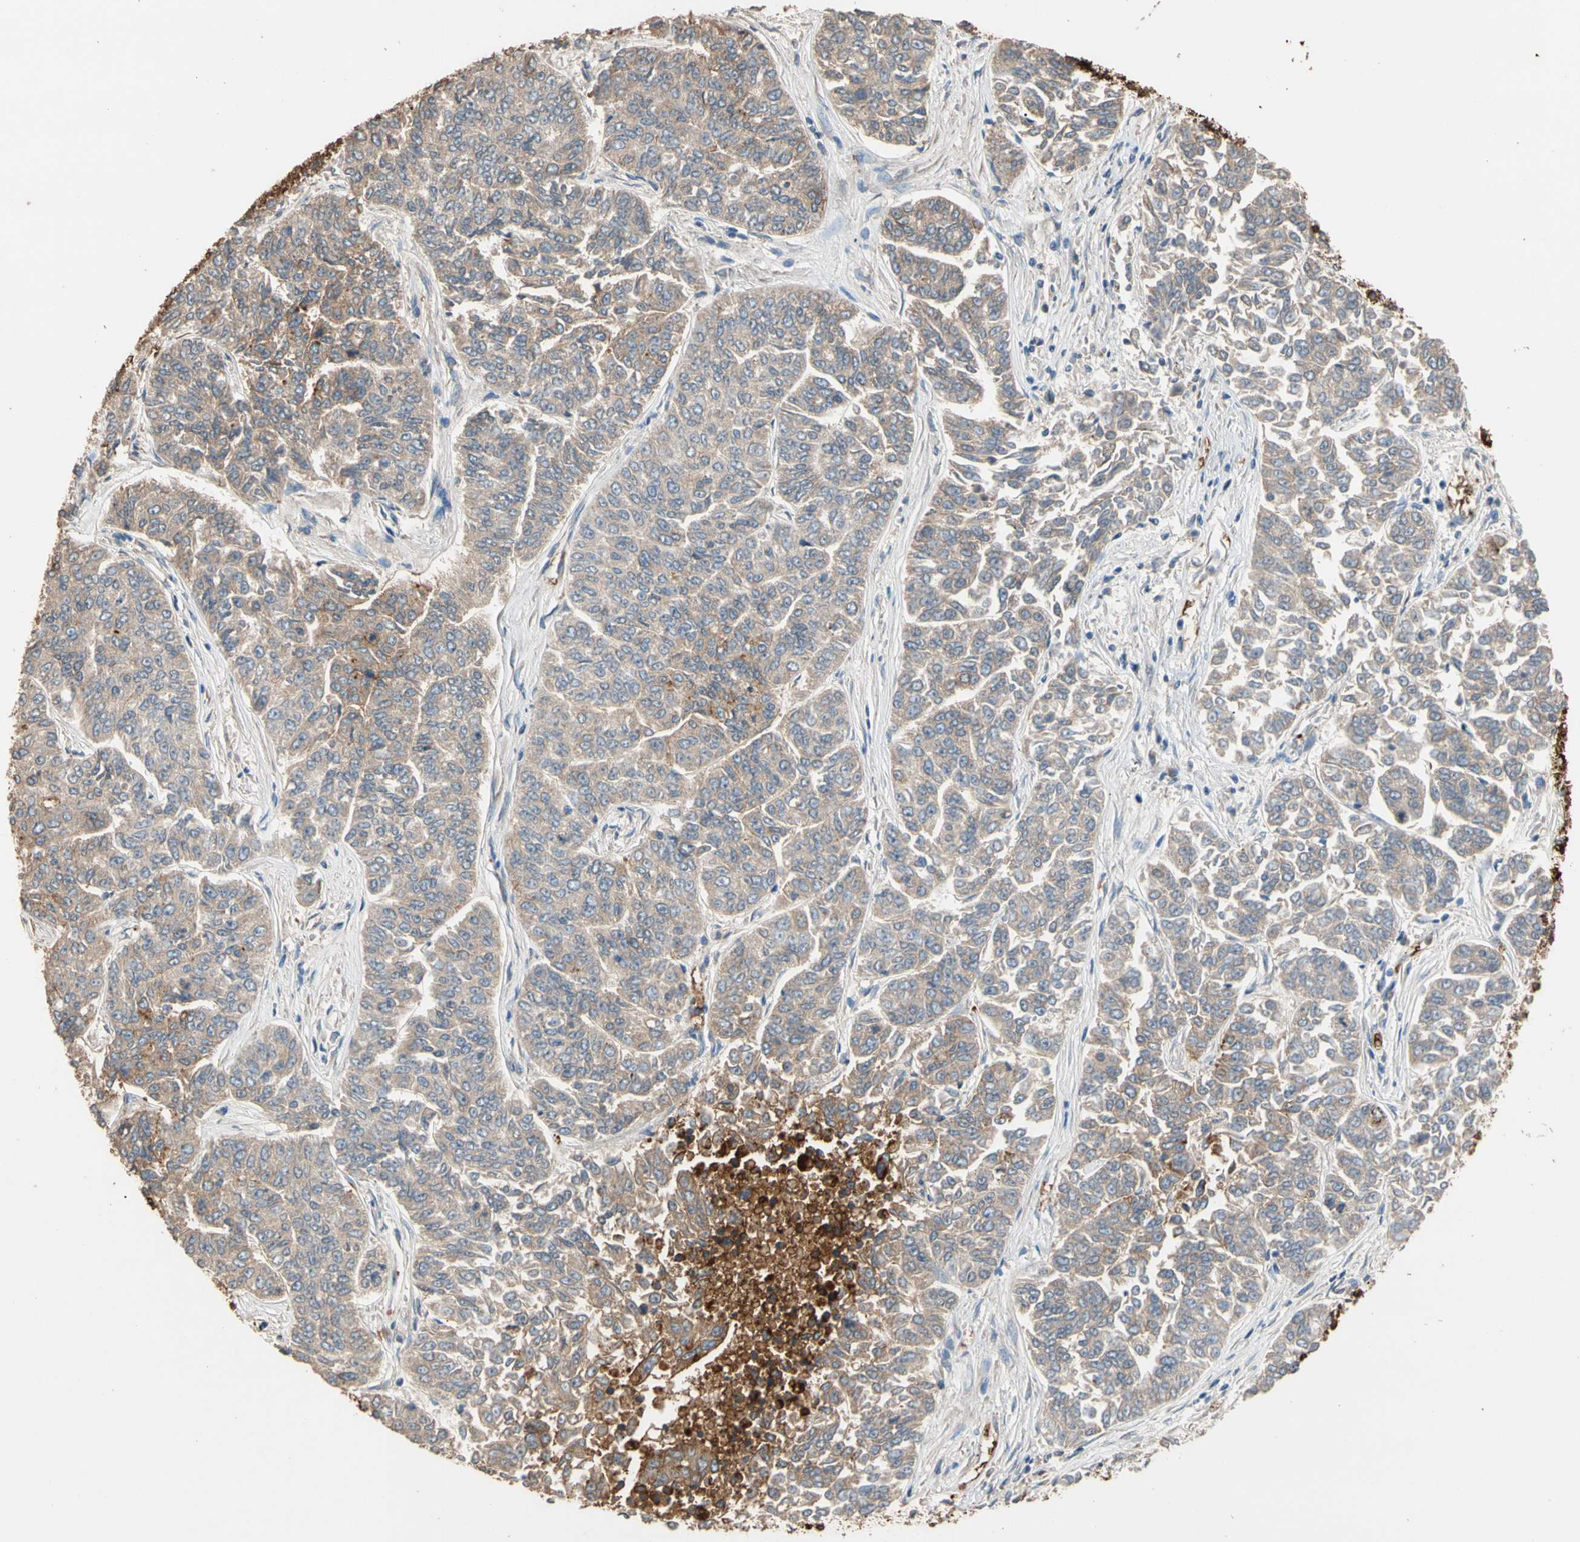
{"staining": {"intensity": "weak", "quantity": "<25%", "location": "cytoplasmic/membranous"}, "tissue": "lung cancer", "cell_type": "Tumor cells", "image_type": "cancer", "snomed": [{"axis": "morphology", "description": "Adenocarcinoma, NOS"}, {"axis": "topography", "description": "Lung"}], "caption": "The micrograph shows no staining of tumor cells in lung cancer (adenocarcinoma). (DAB (3,3'-diaminobenzidine) immunohistochemistry with hematoxylin counter stain).", "gene": "RIOK2", "patient": {"sex": "male", "age": 84}}